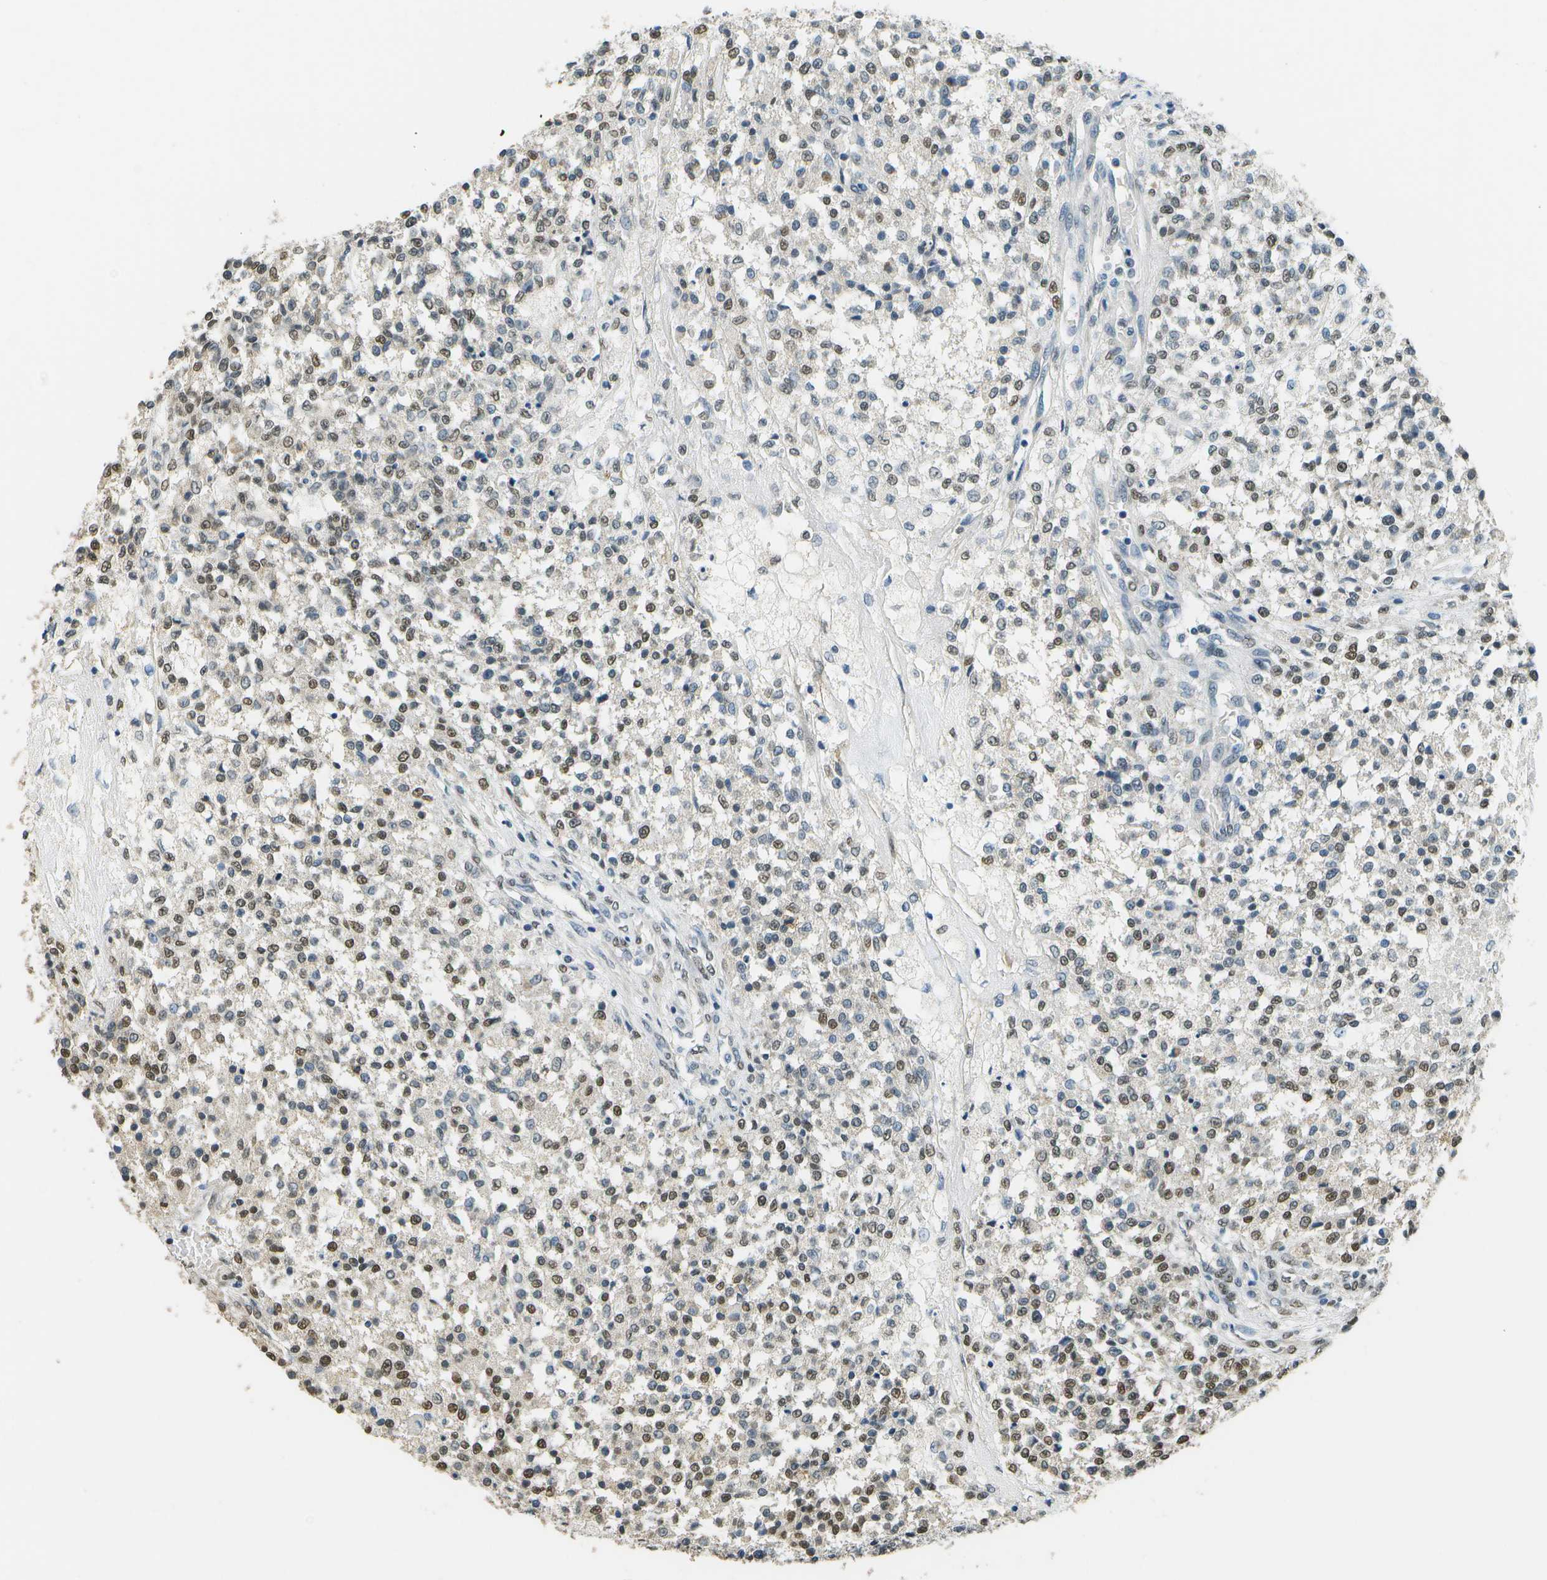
{"staining": {"intensity": "moderate", "quantity": ">75%", "location": "nuclear"}, "tissue": "testis cancer", "cell_type": "Tumor cells", "image_type": "cancer", "snomed": [{"axis": "morphology", "description": "Seminoma, NOS"}, {"axis": "topography", "description": "Testis"}], "caption": "Seminoma (testis) was stained to show a protein in brown. There is medium levels of moderate nuclear positivity in approximately >75% of tumor cells. The protein is stained brown, and the nuclei are stained in blue (DAB (3,3'-diaminobenzidine) IHC with brightfield microscopy, high magnification).", "gene": "ABL2", "patient": {"sex": "male", "age": 59}}